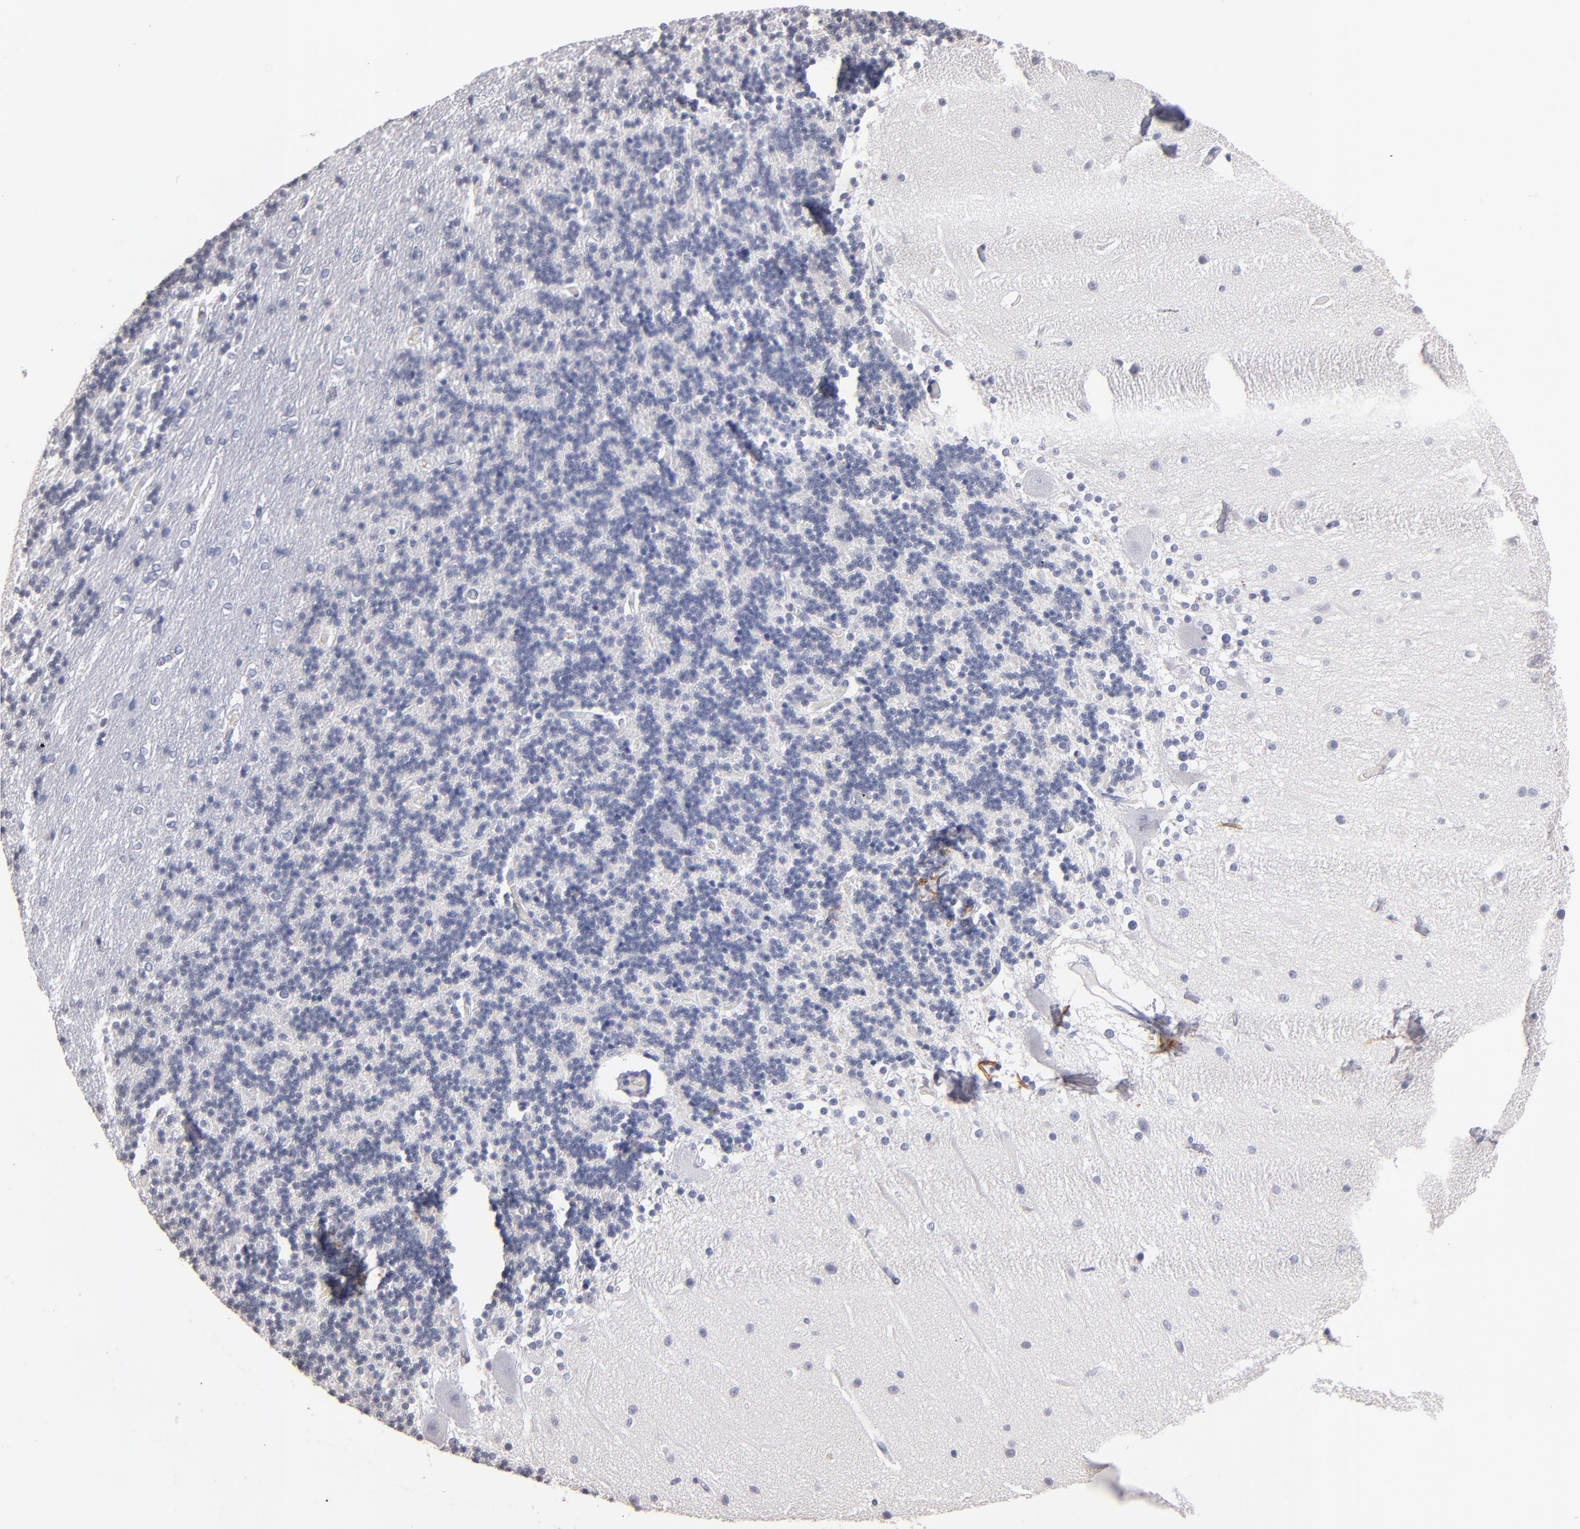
{"staining": {"intensity": "negative", "quantity": "none", "location": "none"}, "tissue": "cerebellum", "cell_type": "Cells in granular layer", "image_type": "normal", "snomed": [{"axis": "morphology", "description": "Normal tissue, NOS"}, {"axis": "topography", "description": "Cerebellum"}], "caption": "Immunohistochemistry (IHC) of unremarkable cerebellum reveals no expression in cells in granular layer.", "gene": "MN1", "patient": {"sex": "female", "age": 54}}